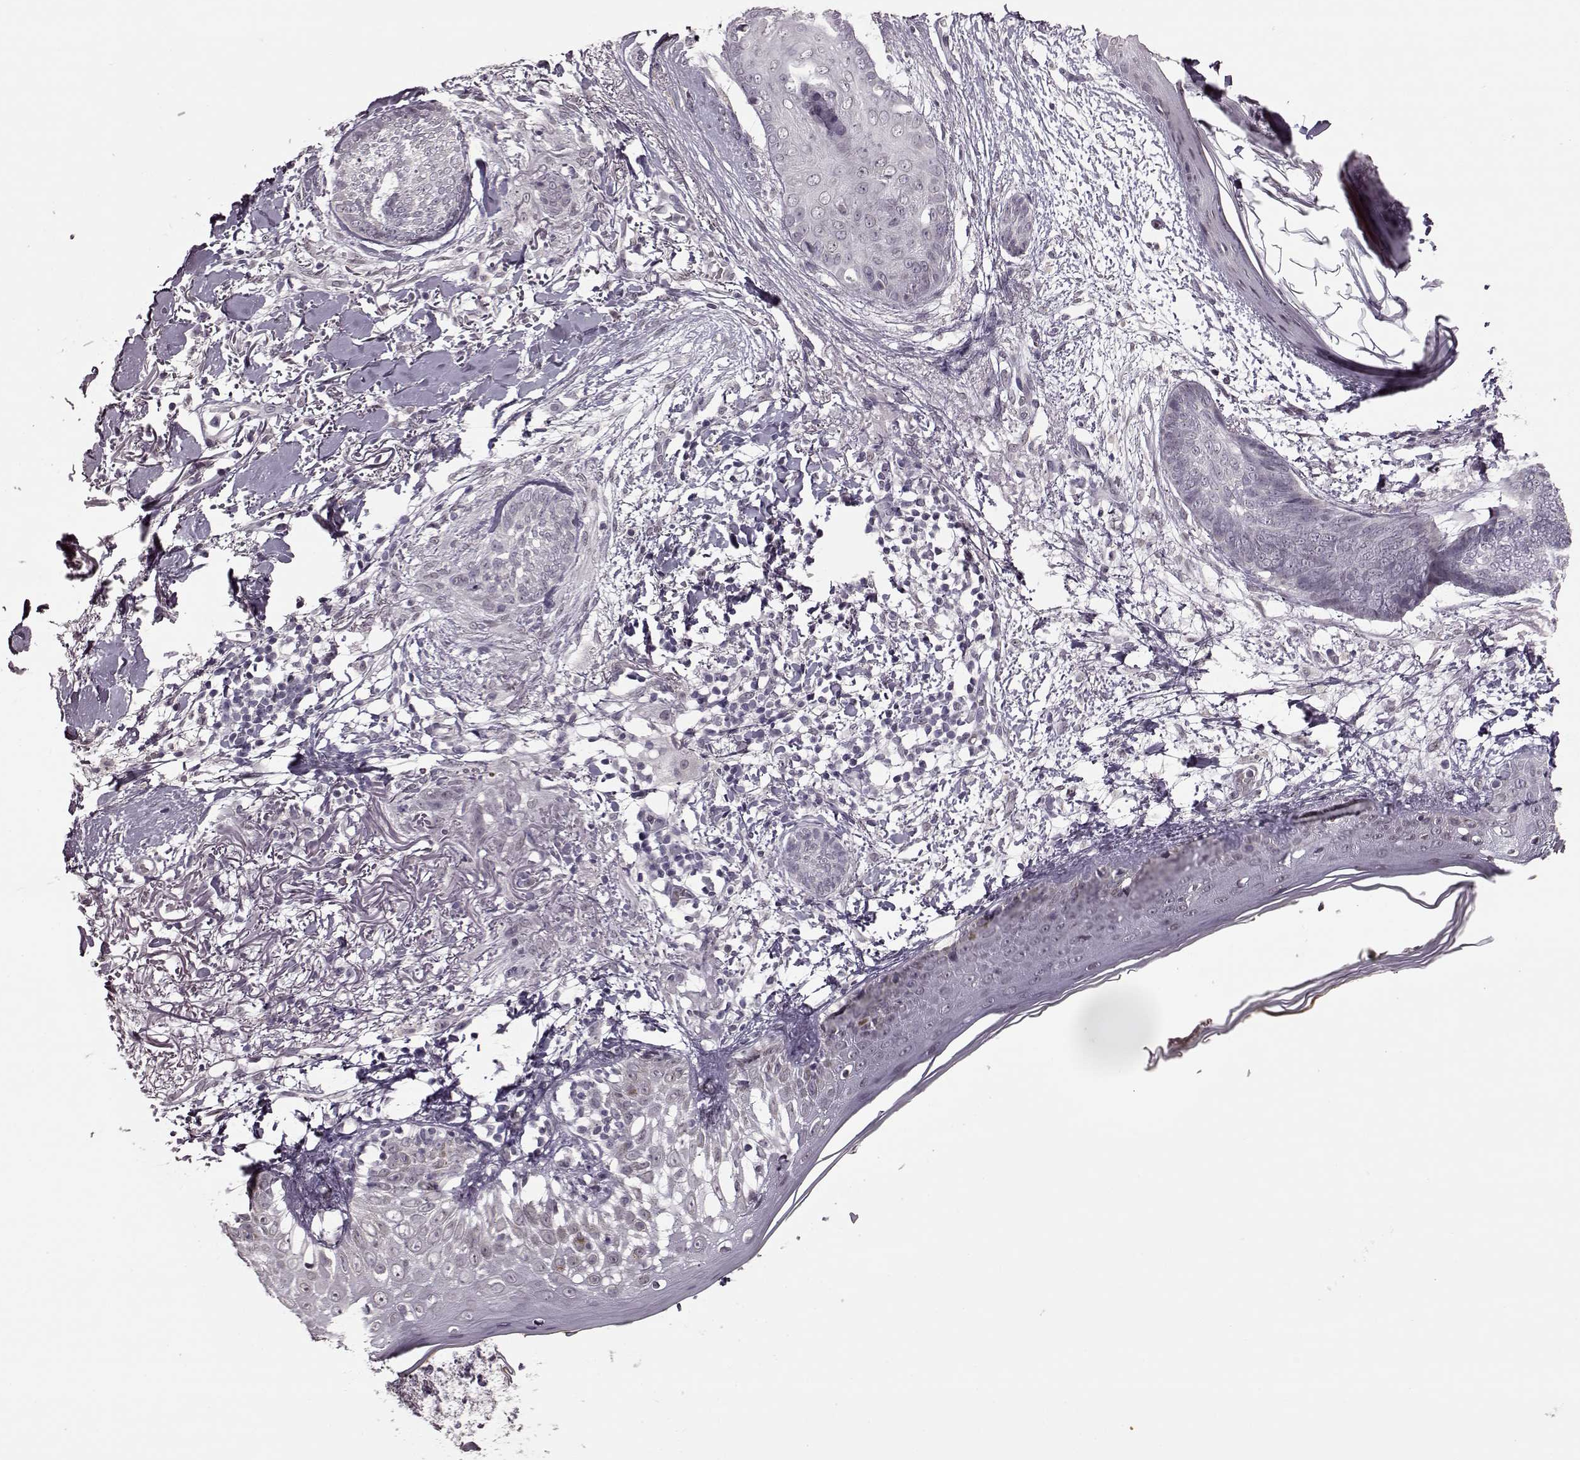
{"staining": {"intensity": "negative", "quantity": "none", "location": "none"}, "tissue": "skin cancer", "cell_type": "Tumor cells", "image_type": "cancer", "snomed": [{"axis": "morphology", "description": "Normal tissue, NOS"}, {"axis": "morphology", "description": "Basal cell carcinoma"}, {"axis": "topography", "description": "Skin"}], "caption": "DAB immunohistochemical staining of human skin basal cell carcinoma demonstrates no significant expression in tumor cells. (DAB (3,3'-diaminobenzidine) immunohistochemistry (IHC) with hematoxylin counter stain).", "gene": "STX1B", "patient": {"sex": "male", "age": 84}}